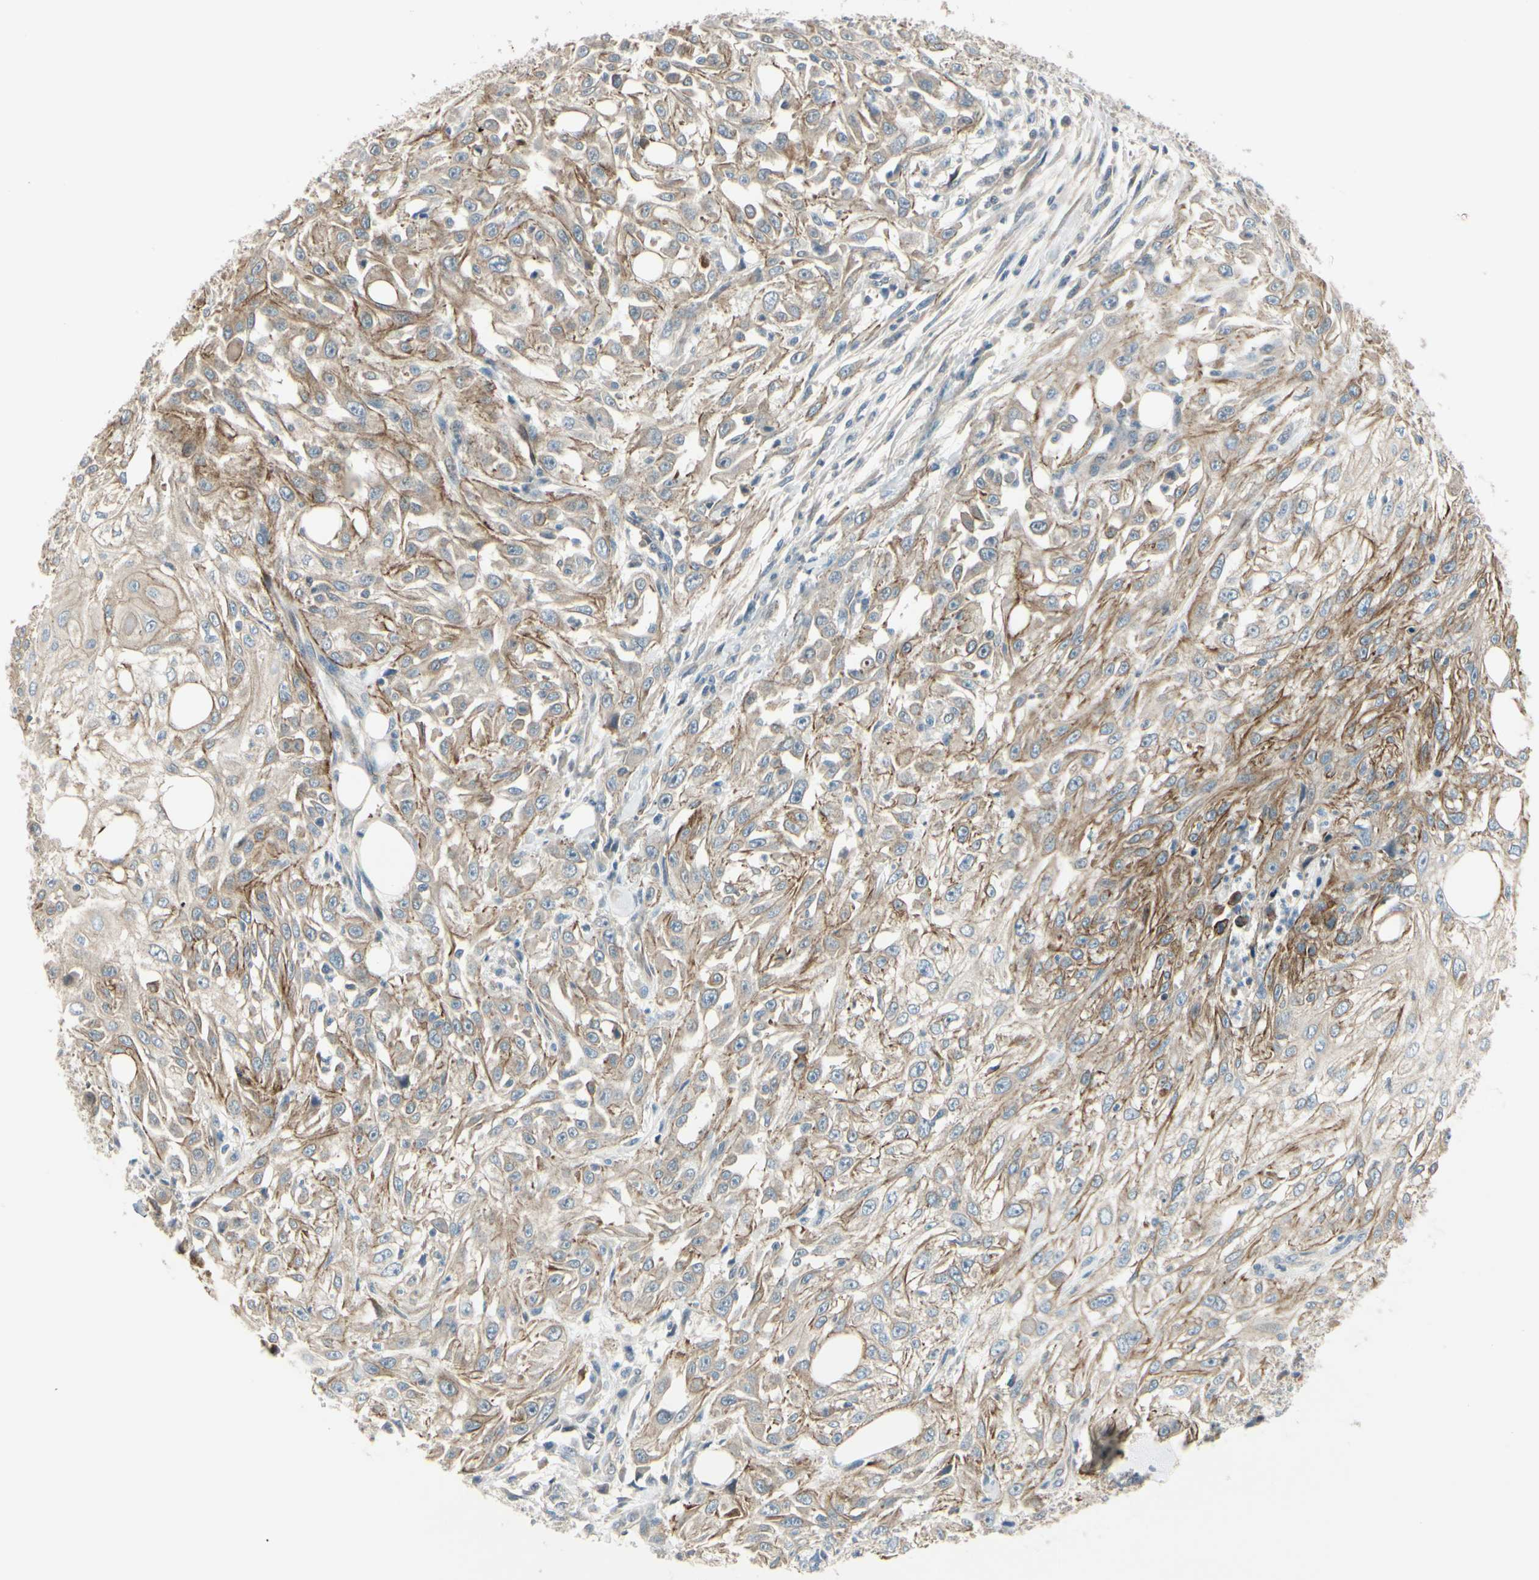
{"staining": {"intensity": "moderate", "quantity": ">75%", "location": "cytoplasmic/membranous"}, "tissue": "skin cancer", "cell_type": "Tumor cells", "image_type": "cancer", "snomed": [{"axis": "morphology", "description": "Squamous cell carcinoma, NOS"}, {"axis": "topography", "description": "Skin"}], "caption": "The micrograph reveals a brown stain indicating the presence of a protein in the cytoplasmic/membranous of tumor cells in skin squamous cell carcinoma.", "gene": "PPP3CB", "patient": {"sex": "male", "age": 75}}